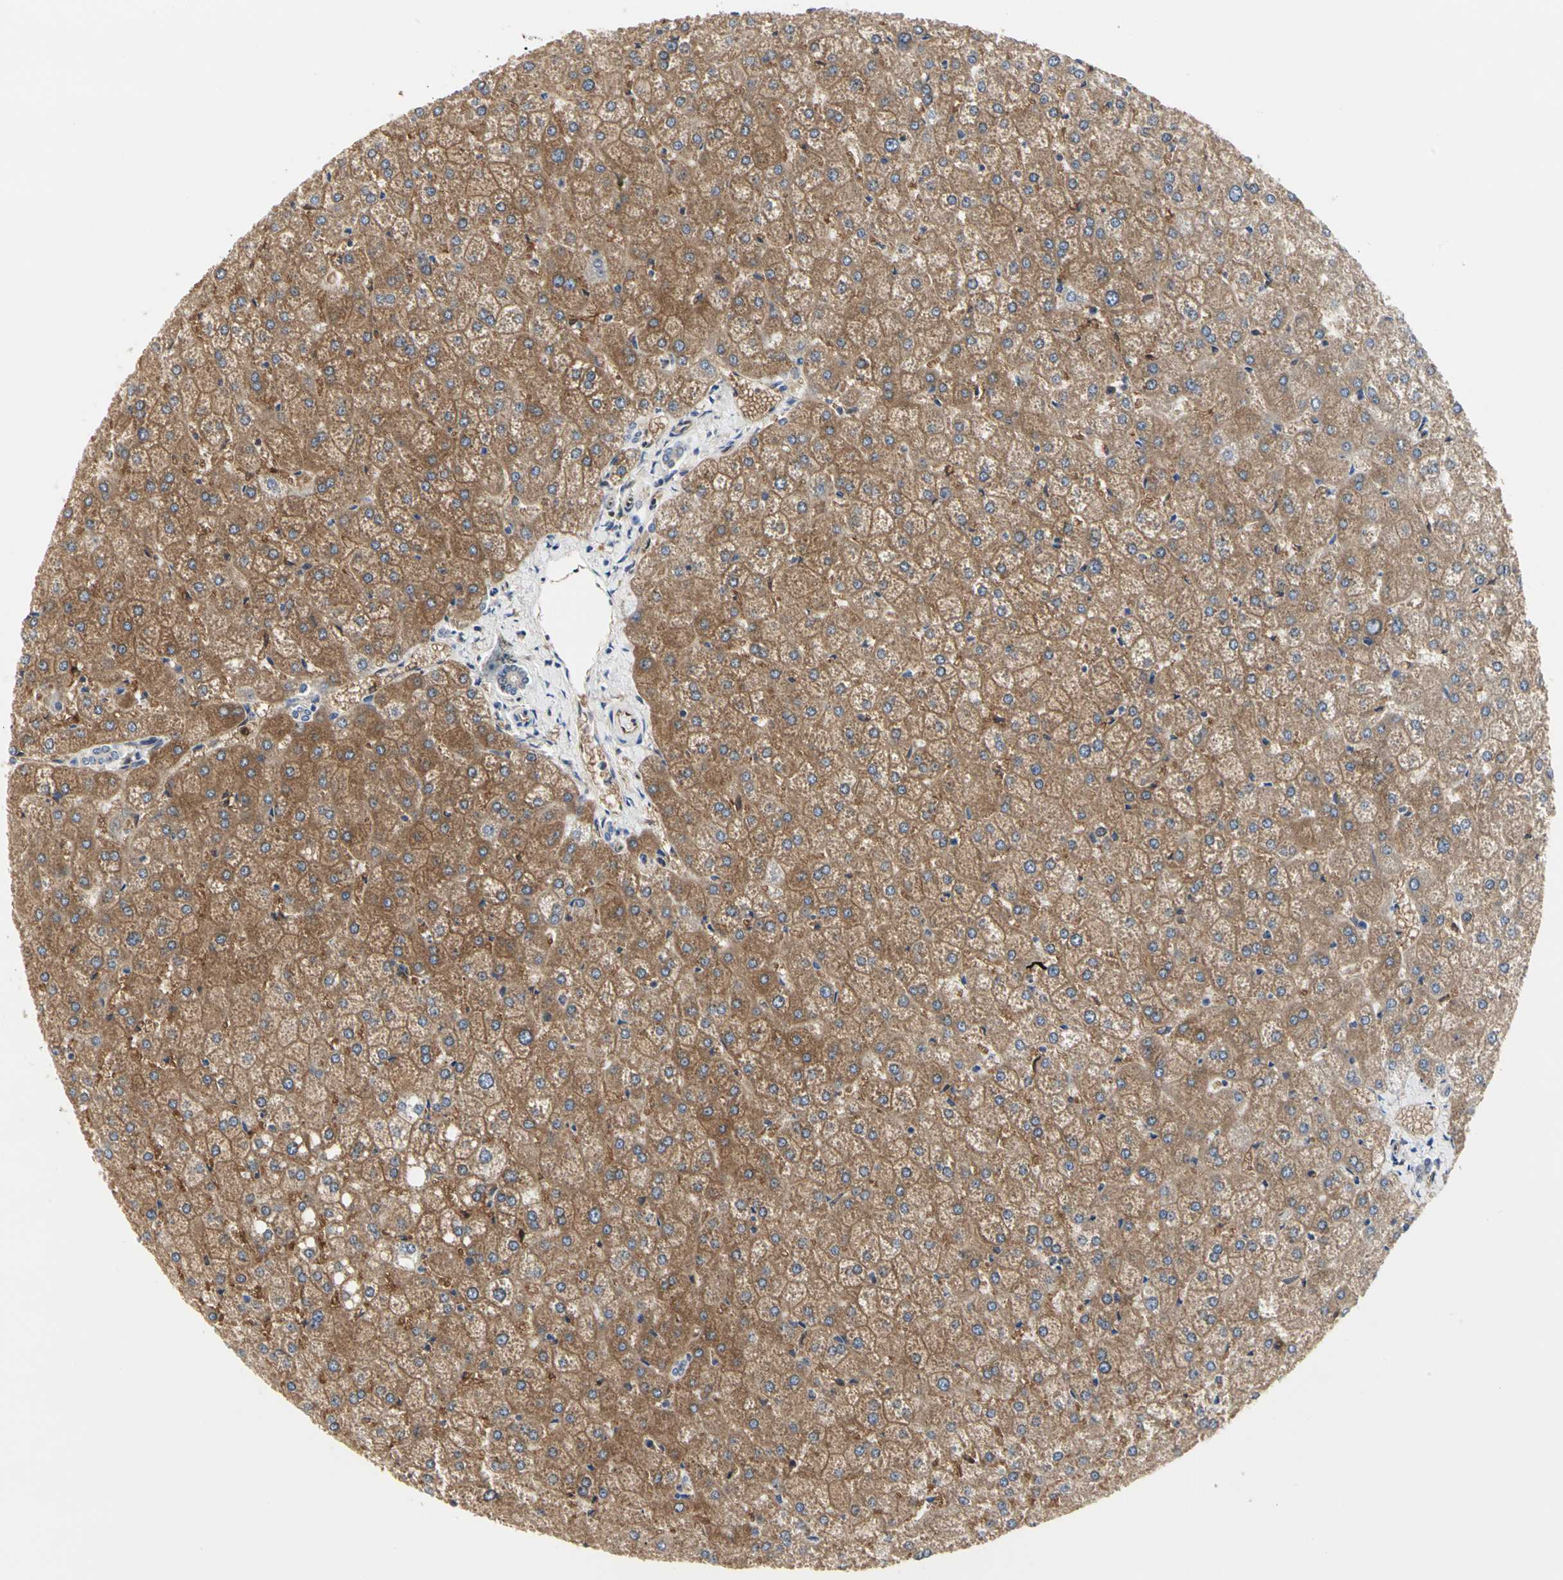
{"staining": {"intensity": "weak", "quantity": ">75%", "location": "cytoplasmic/membranous"}, "tissue": "liver", "cell_type": "Cholangiocytes", "image_type": "normal", "snomed": [{"axis": "morphology", "description": "Normal tissue, NOS"}, {"axis": "topography", "description": "Liver"}], "caption": "Cholangiocytes demonstrate low levels of weak cytoplasmic/membranous expression in approximately >75% of cells in normal liver. (brown staining indicates protein expression, while blue staining denotes nuclei).", "gene": "C3orf52", "patient": {"sex": "female", "age": 32}}